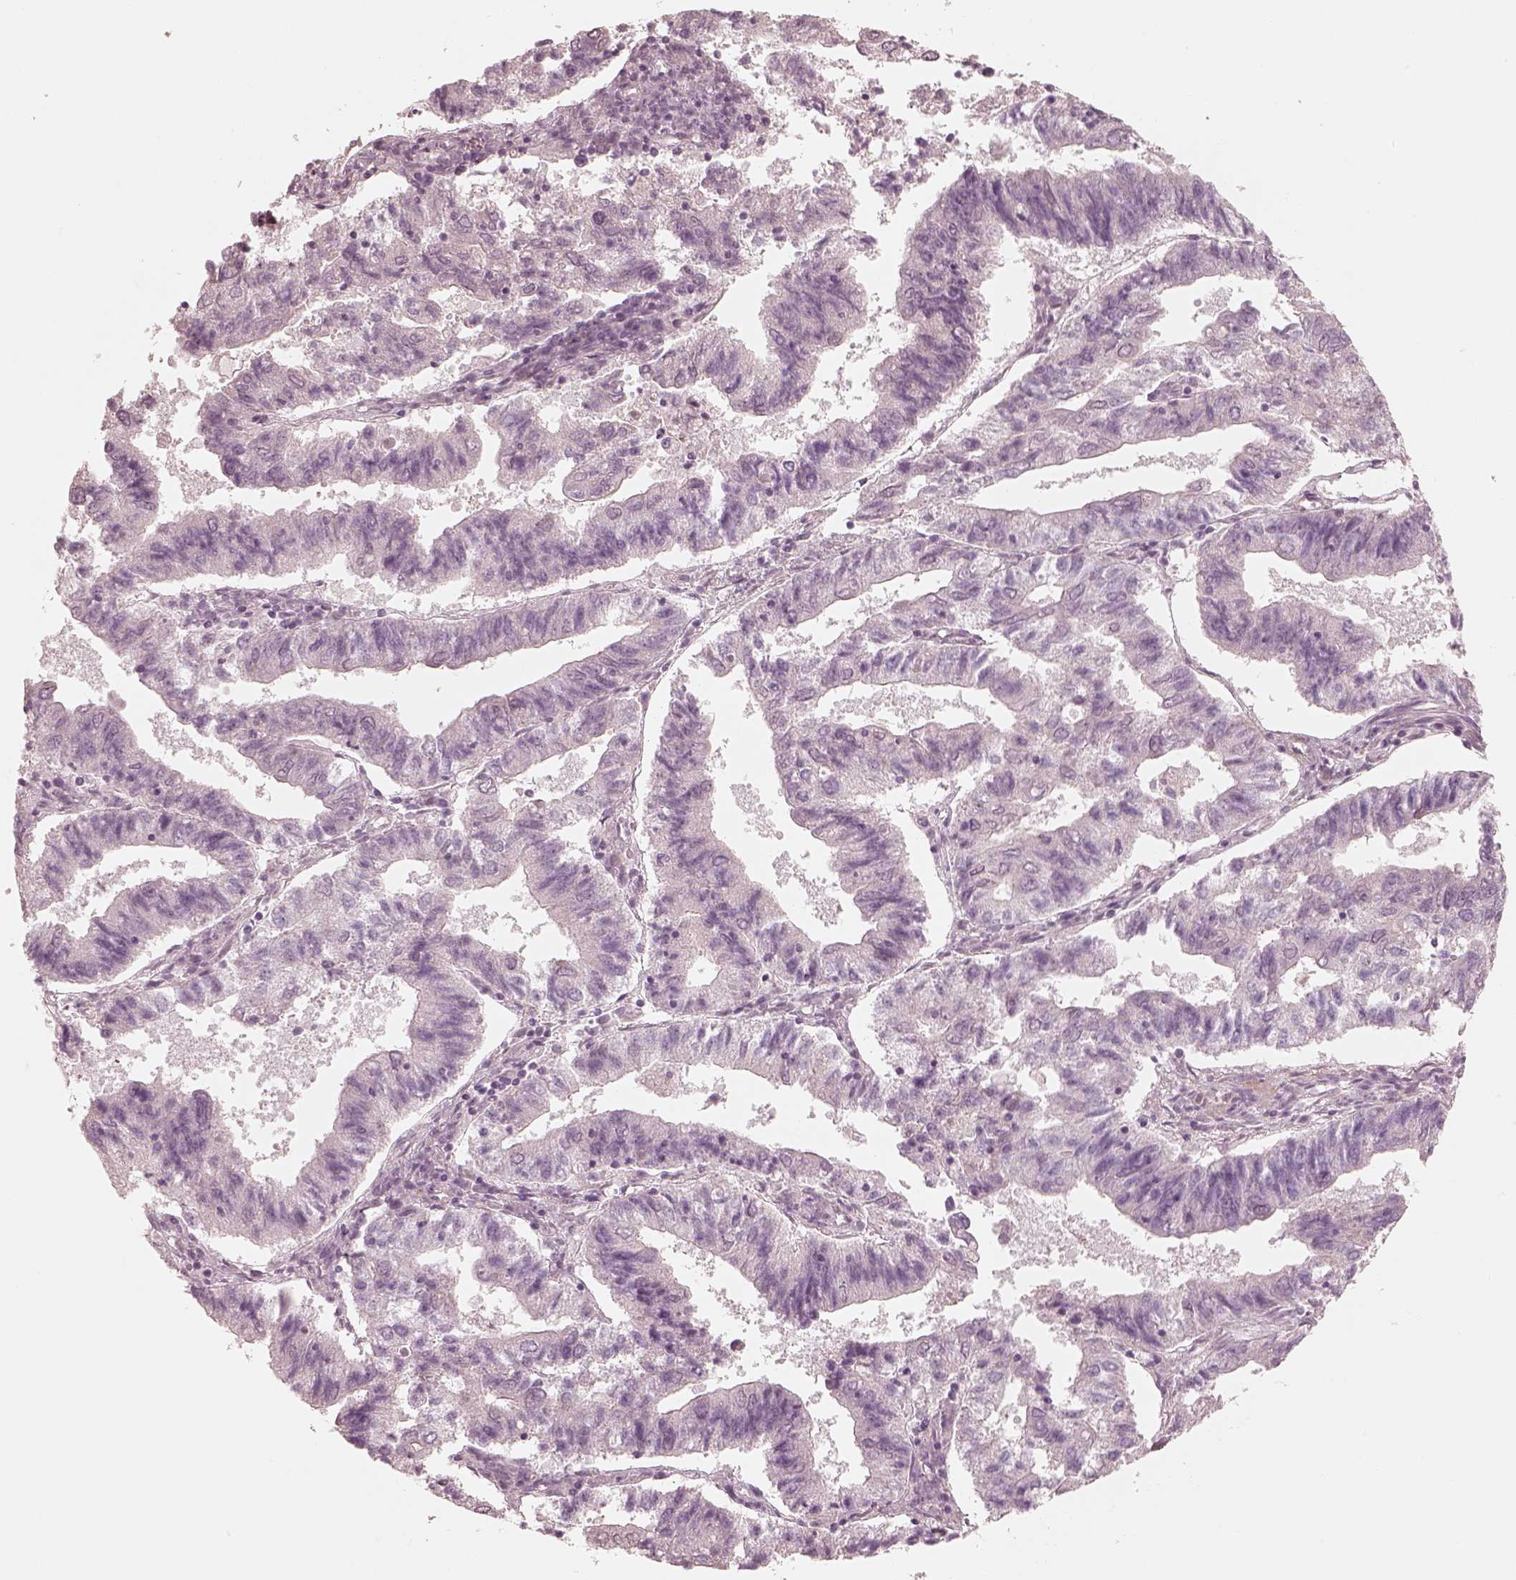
{"staining": {"intensity": "negative", "quantity": "none", "location": "none"}, "tissue": "endometrial cancer", "cell_type": "Tumor cells", "image_type": "cancer", "snomed": [{"axis": "morphology", "description": "Adenocarcinoma, NOS"}, {"axis": "topography", "description": "Endometrium"}], "caption": "This is a micrograph of immunohistochemistry (IHC) staining of endometrial cancer, which shows no positivity in tumor cells.", "gene": "SPATA24", "patient": {"sex": "female", "age": 82}}